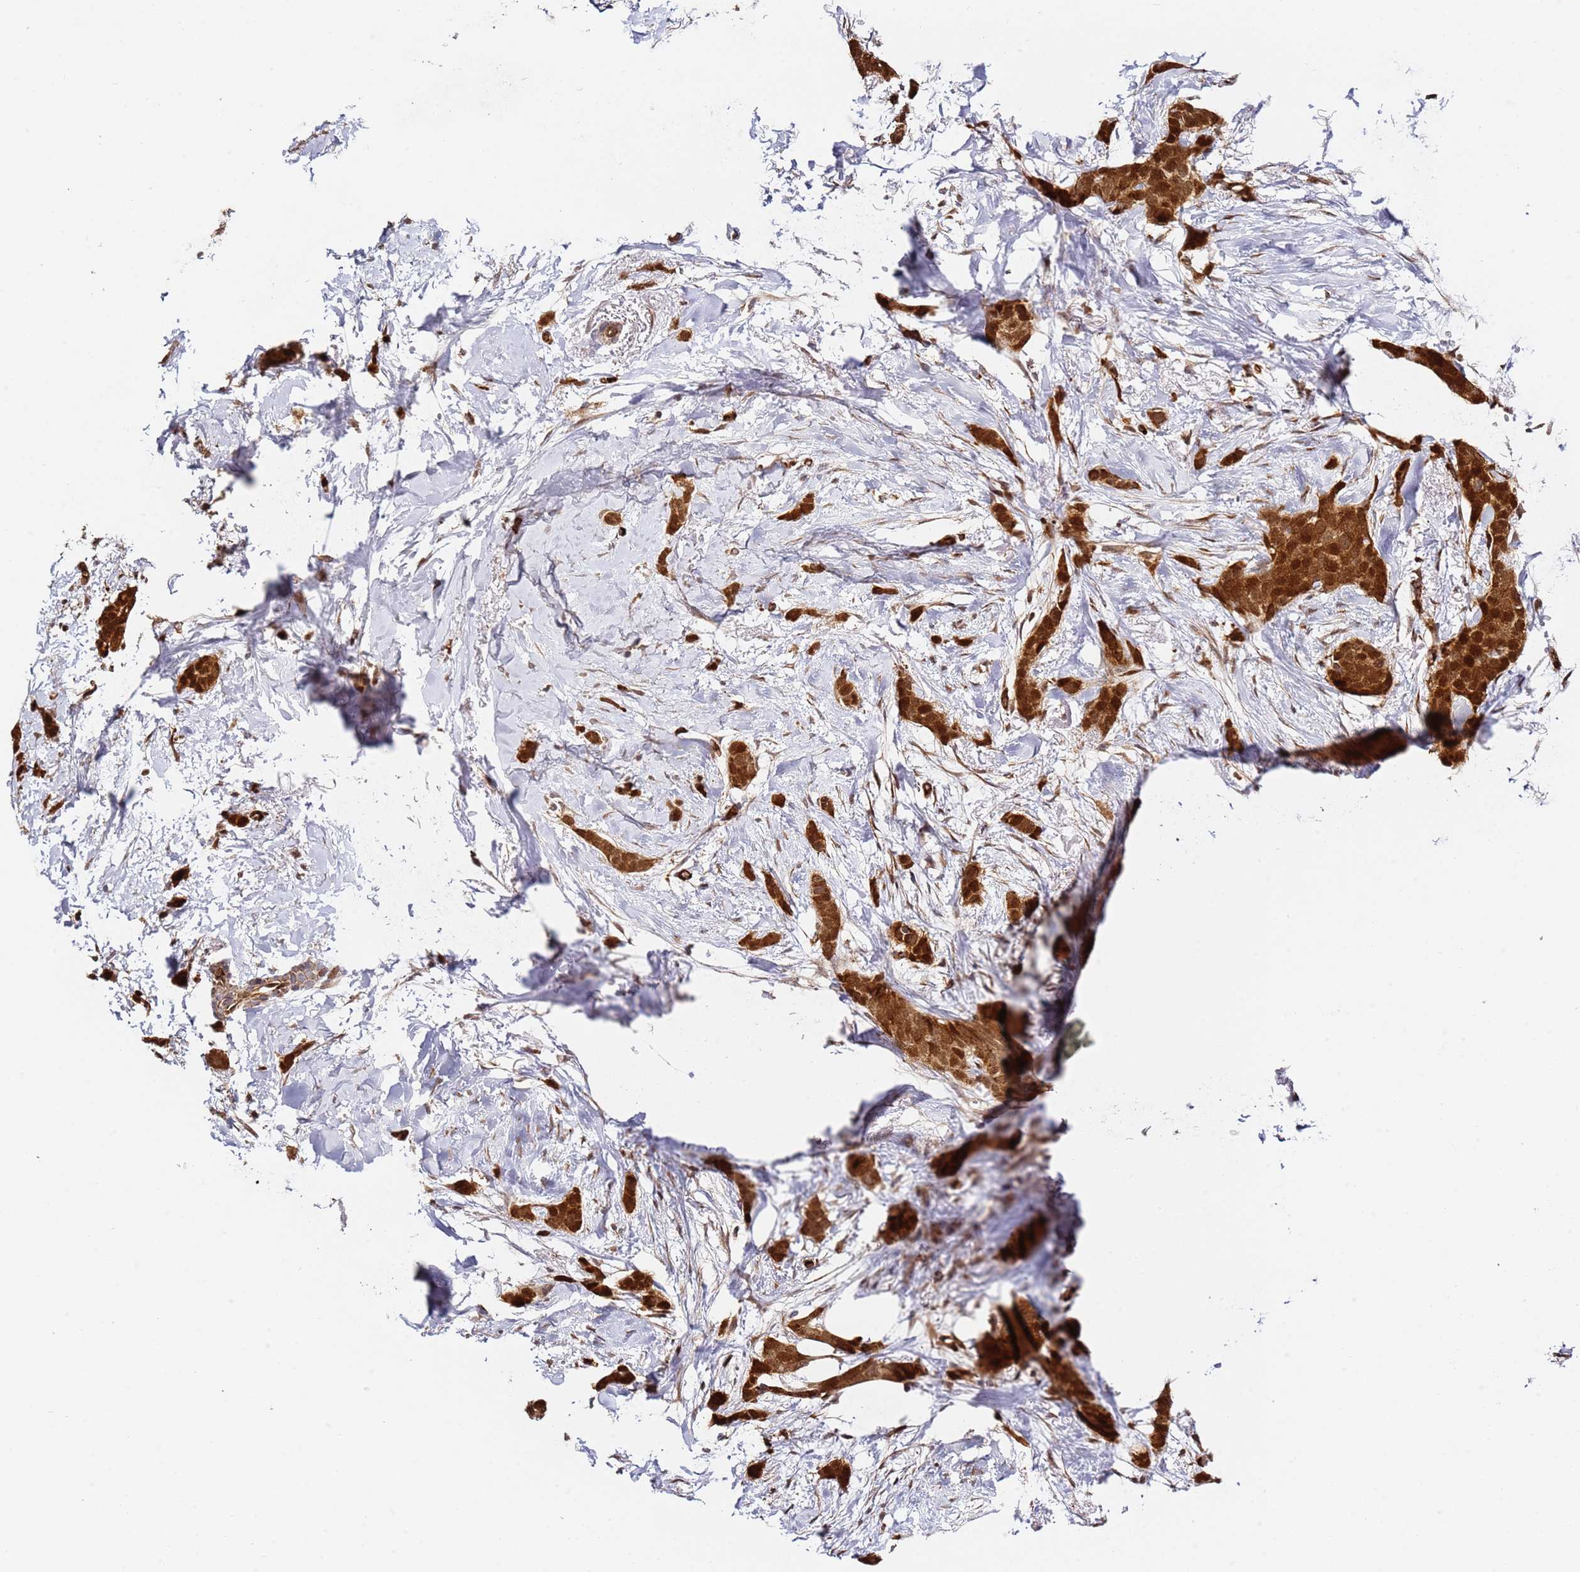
{"staining": {"intensity": "strong", "quantity": ">75%", "location": "cytoplasmic/membranous,nuclear"}, "tissue": "breast cancer", "cell_type": "Tumor cells", "image_type": "cancer", "snomed": [{"axis": "morphology", "description": "Duct carcinoma"}, {"axis": "topography", "description": "Breast"}], "caption": "A high amount of strong cytoplasmic/membranous and nuclear staining is appreciated in about >75% of tumor cells in breast cancer tissue.", "gene": "SMOX", "patient": {"sex": "female", "age": 72}}